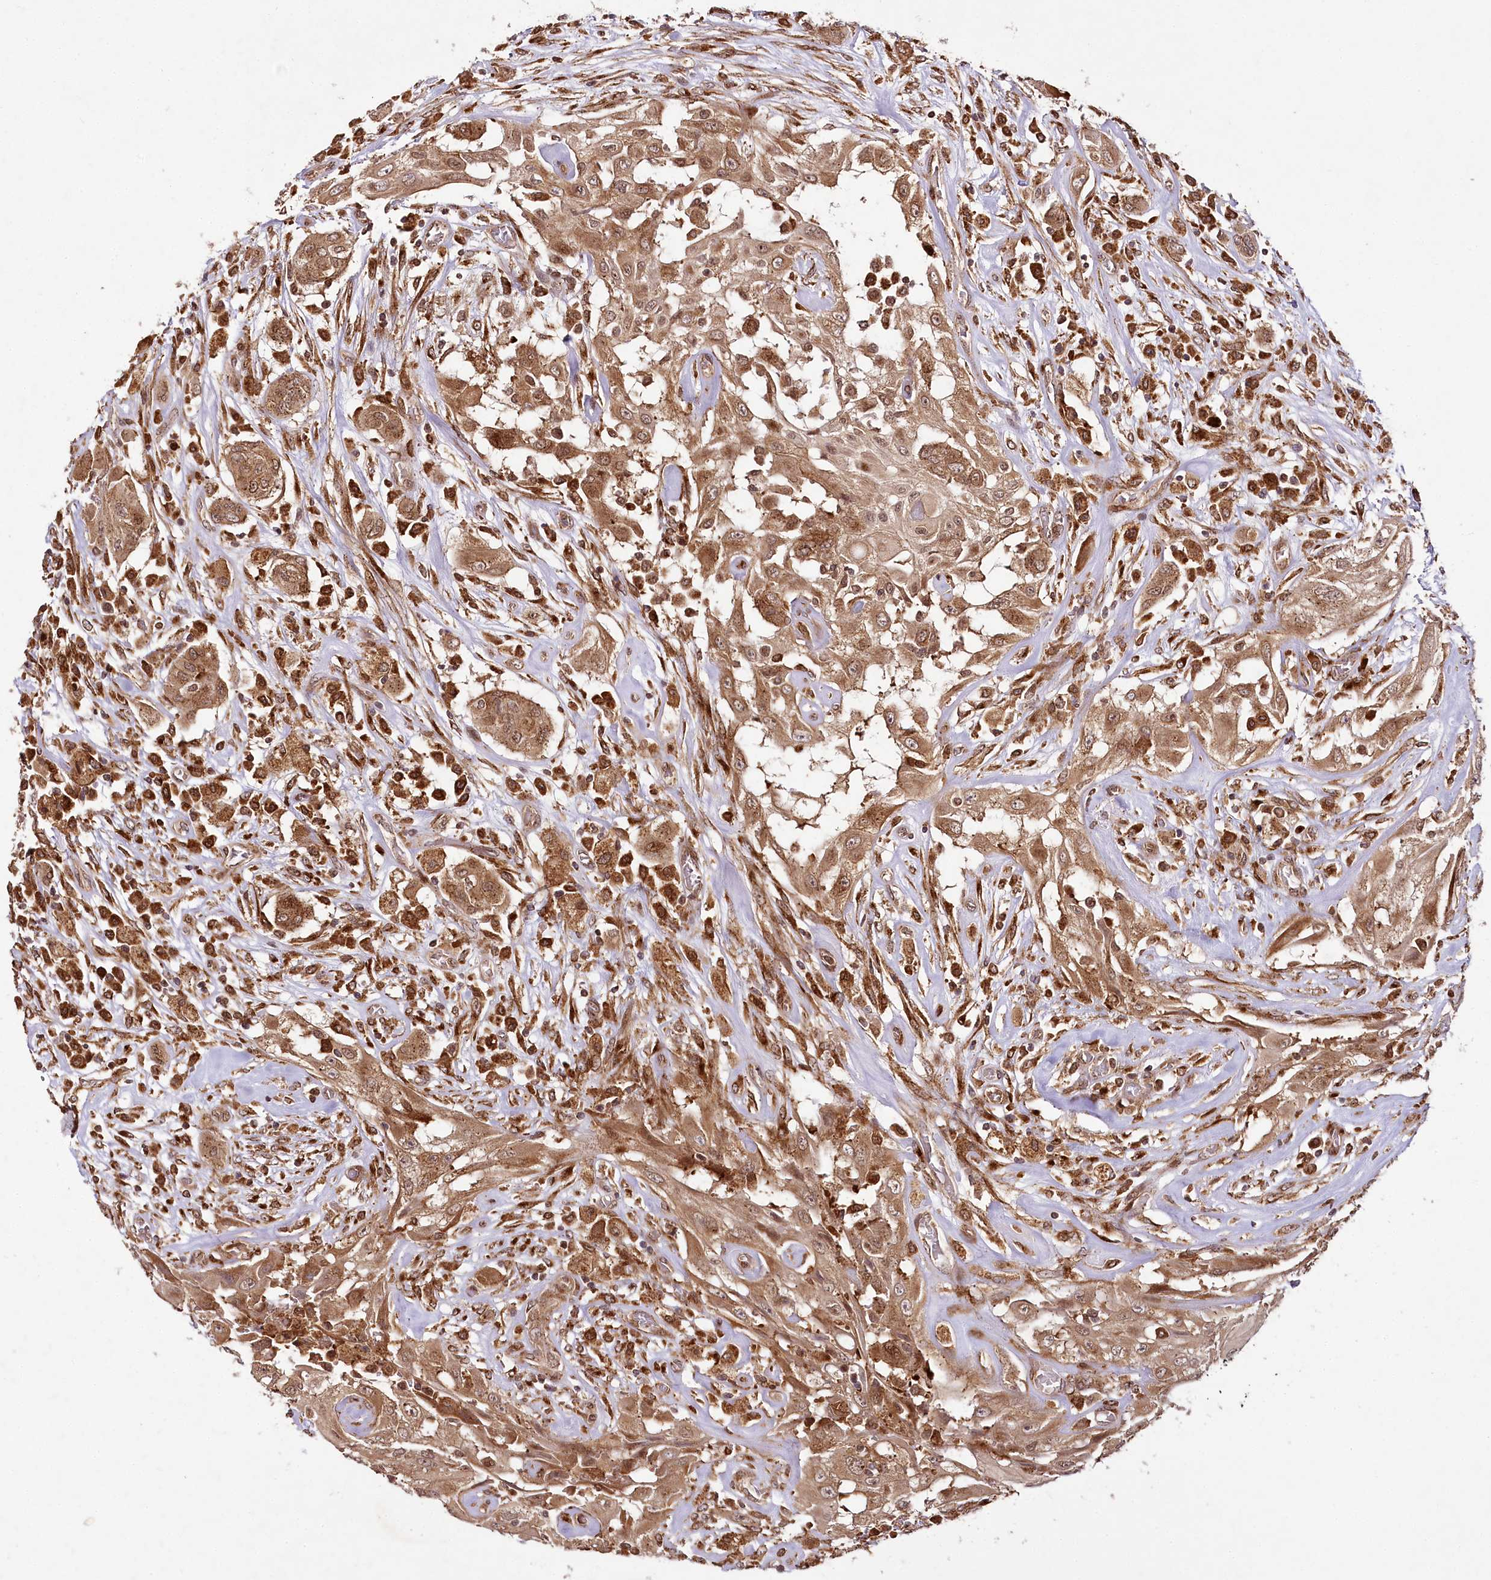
{"staining": {"intensity": "moderate", "quantity": ">75%", "location": "cytoplasmic/membranous"}, "tissue": "thyroid cancer", "cell_type": "Tumor cells", "image_type": "cancer", "snomed": [{"axis": "morphology", "description": "Papillary adenocarcinoma, NOS"}, {"axis": "topography", "description": "Thyroid gland"}], "caption": "A histopathology image showing moderate cytoplasmic/membranous positivity in approximately >75% of tumor cells in thyroid cancer (papillary adenocarcinoma), as visualized by brown immunohistochemical staining.", "gene": "COPG1", "patient": {"sex": "female", "age": 59}}